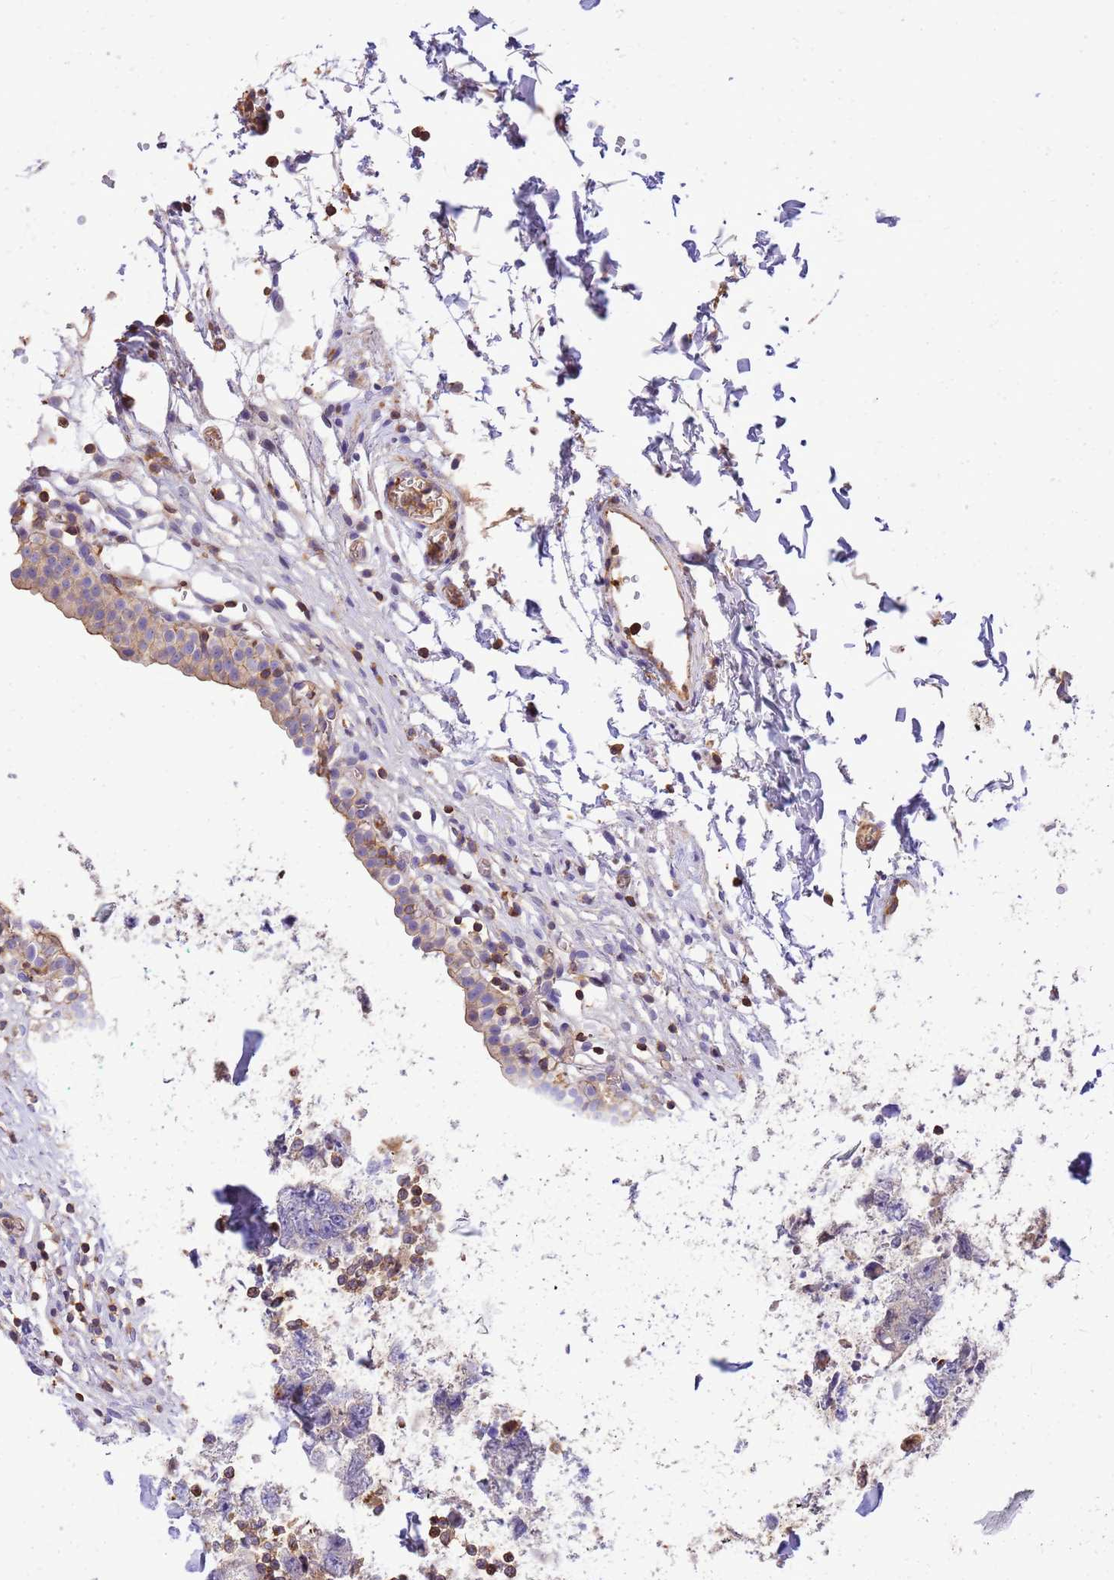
{"staining": {"intensity": "weak", "quantity": ">75%", "location": "cytoplasmic/membranous"}, "tissue": "urinary bladder", "cell_type": "Urothelial cells", "image_type": "normal", "snomed": [{"axis": "morphology", "description": "Normal tissue, NOS"}, {"axis": "topography", "description": "Urinary bladder"}, {"axis": "topography", "description": "Peripheral nerve tissue"}], "caption": "Immunohistochemistry (IHC) histopathology image of unremarkable human urinary bladder stained for a protein (brown), which reveals low levels of weak cytoplasmic/membranous positivity in approximately >75% of urothelial cells.", "gene": "WDR64", "patient": {"sex": "male", "age": 55}}